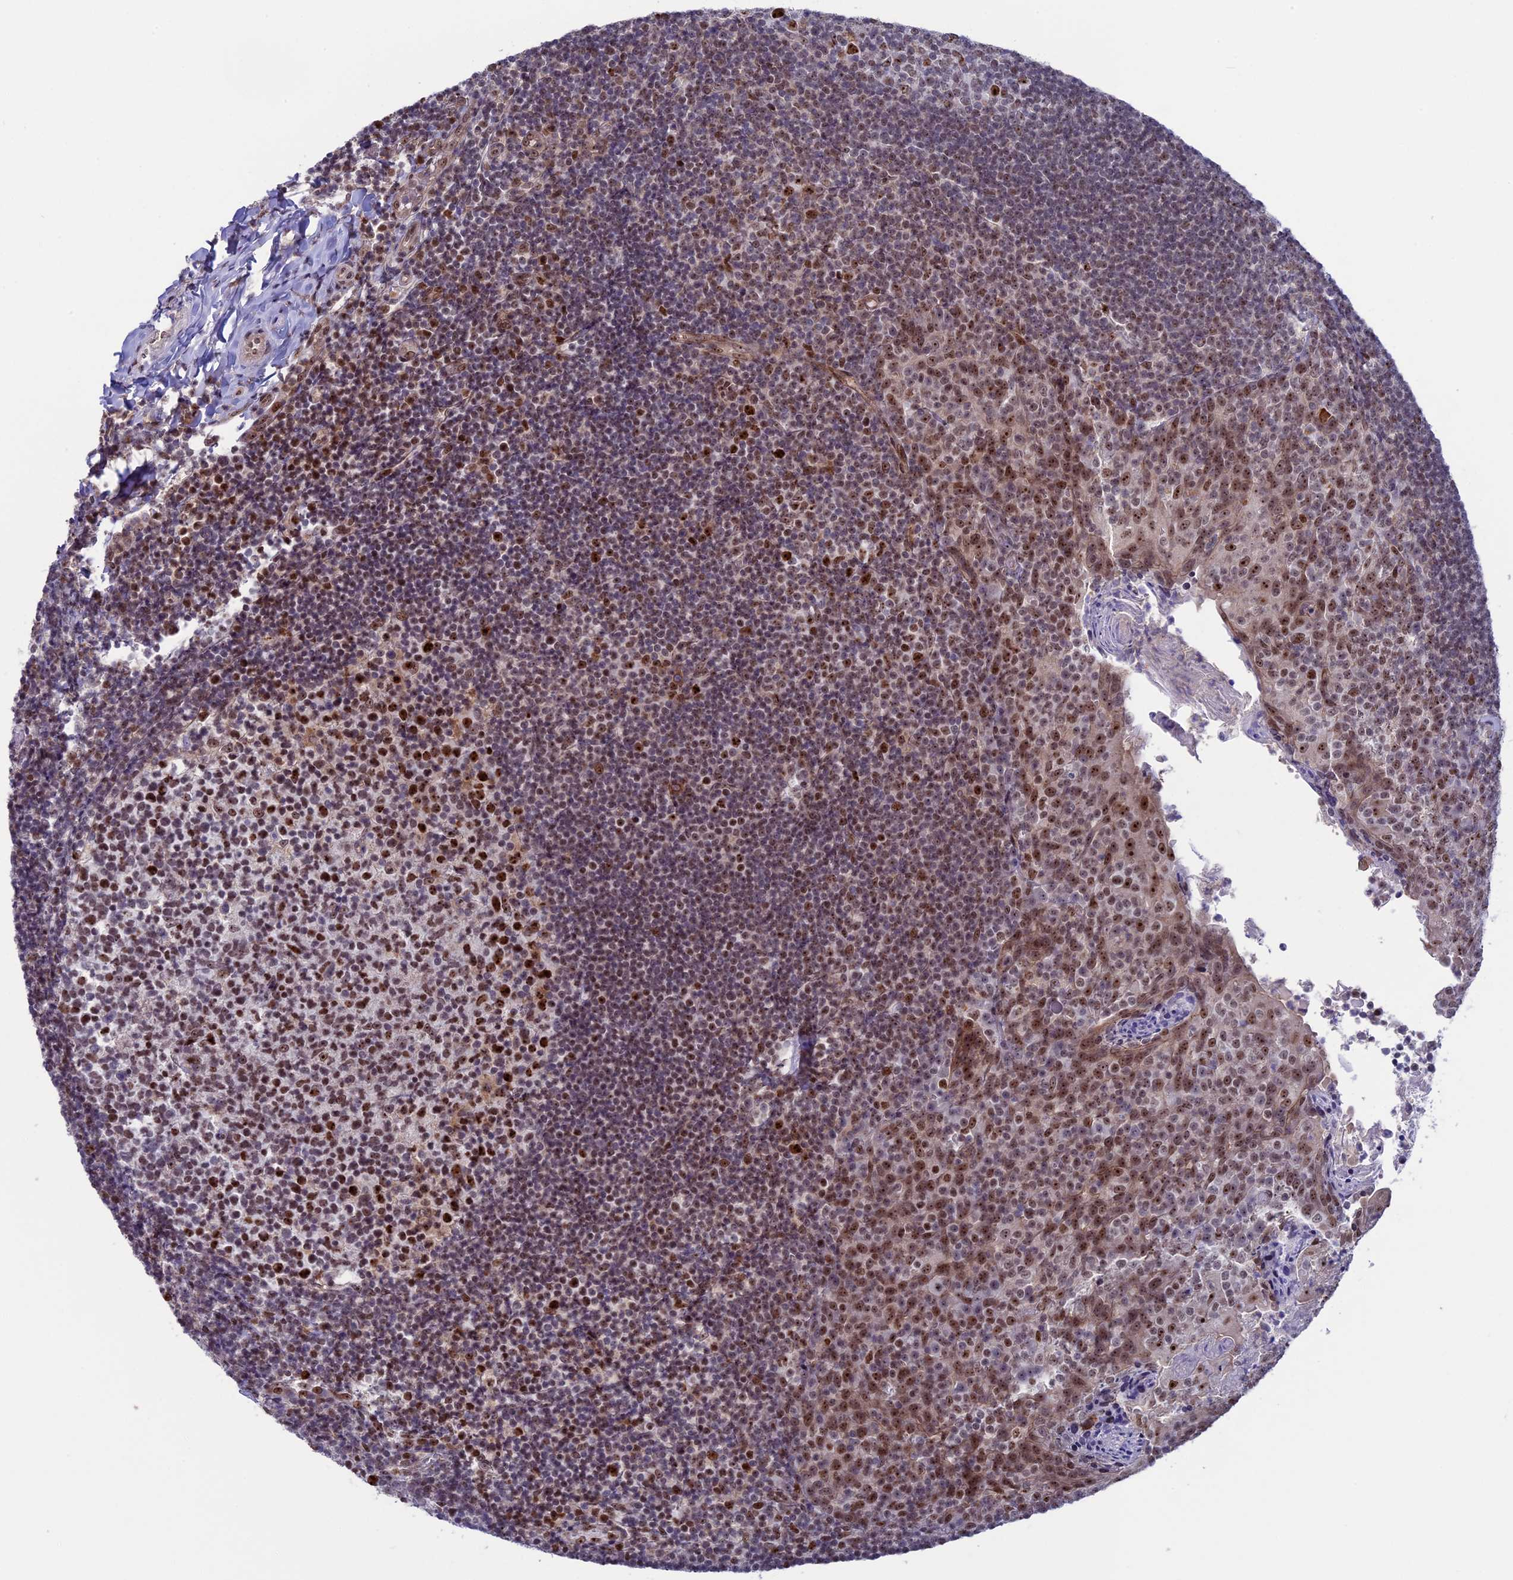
{"staining": {"intensity": "moderate", "quantity": ">75%", "location": "nuclear"}, "tissue": "tonsil", "cell_type": "Germinal center cells", "image_type": "normal", "snomed": [{"axis": "morphology", "description": "Normal tissue, NOS"}, {"axis": "topography", "description": "Tonsil"}], "caption": "Immunohistochemistry image of unremarkable tonsil: human tonsil stained using IHC displays medium levels of moderate protein expression localized specifically in the nuclear of germinal center cells, appearing as a nuclear brown color.", "gene": "CCDC86", "patient": {"sex": "female", "age": 10}}